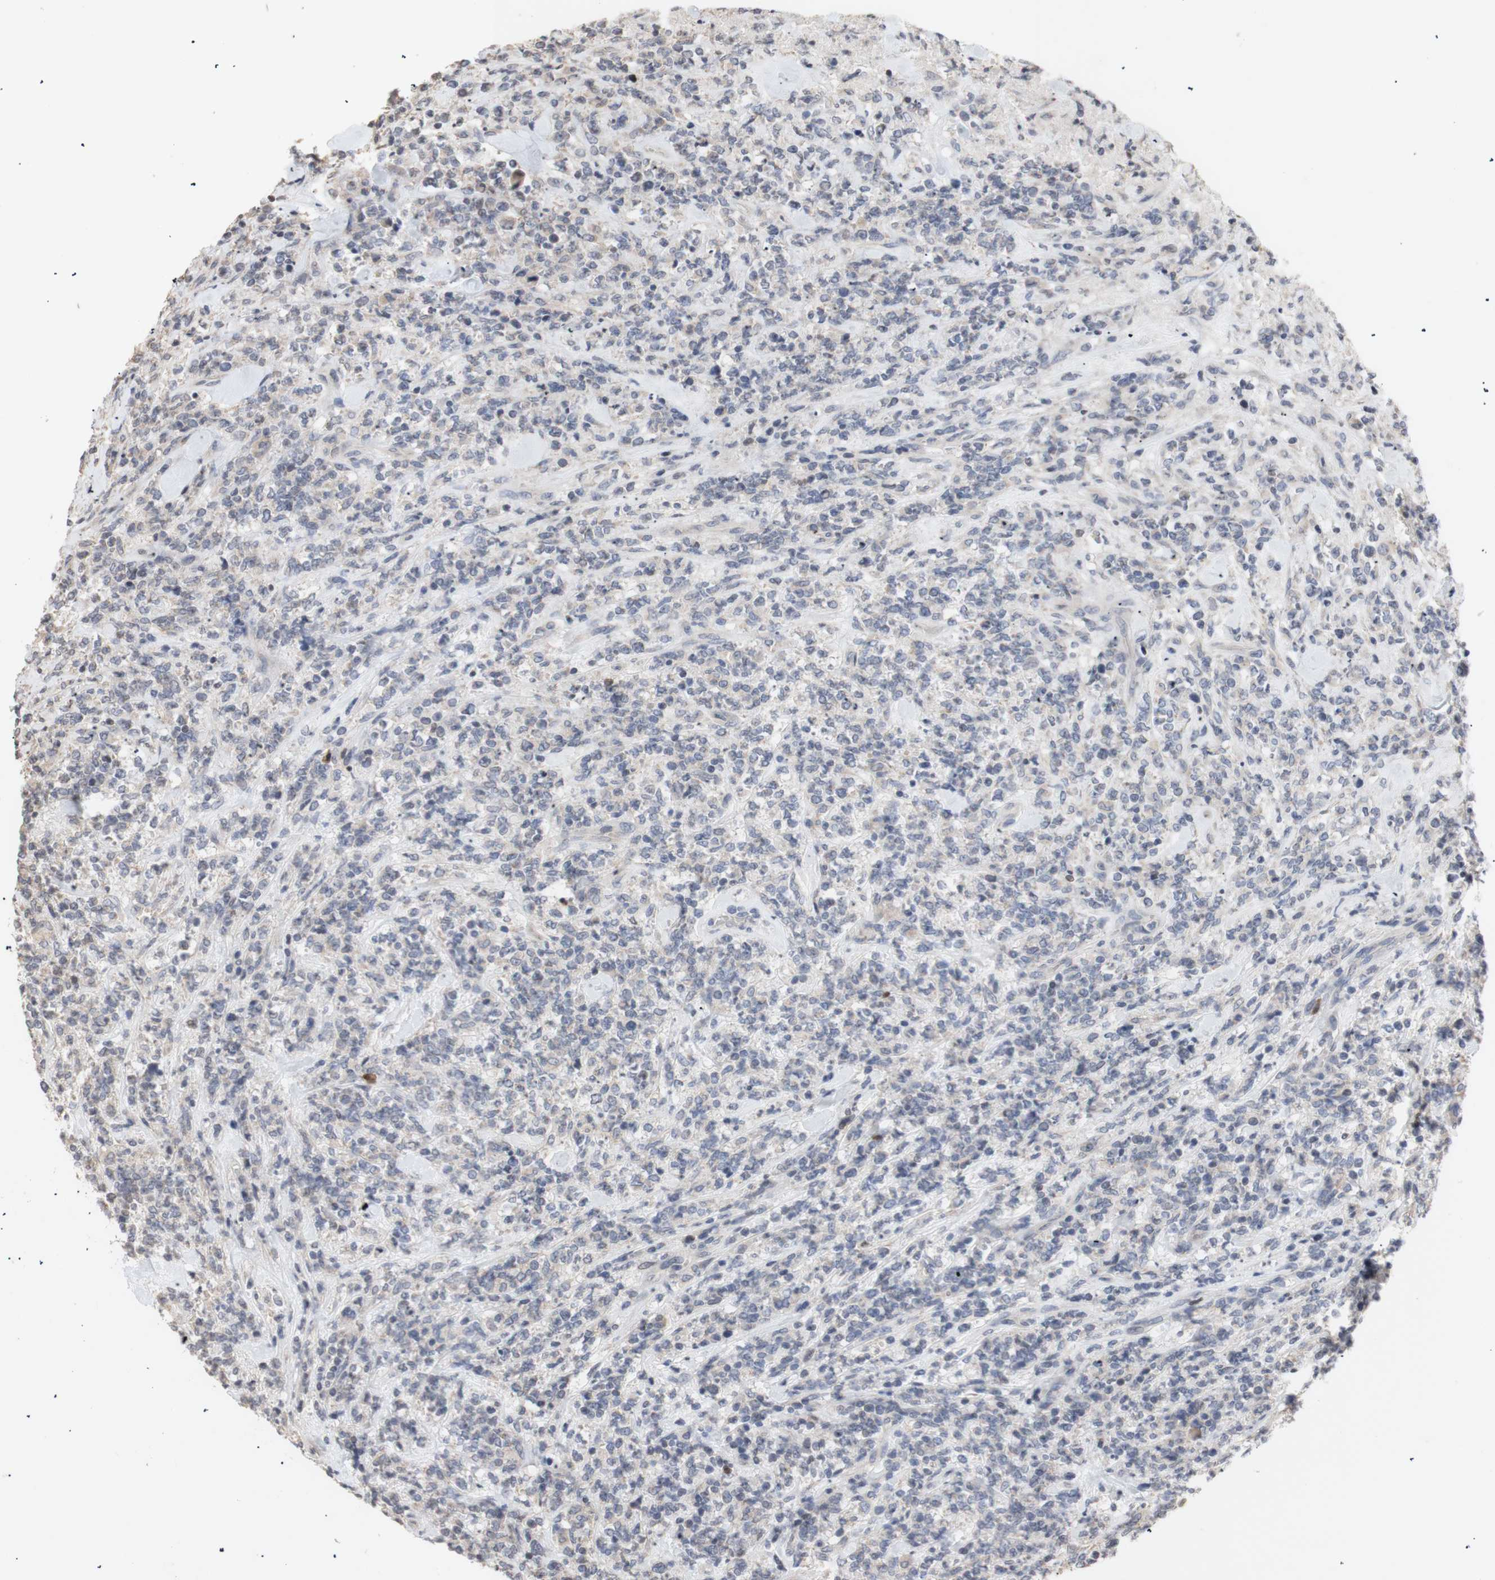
{"staining": {"intensity": "negative", "quantity": "none", "location": "none"}, "tissue": "lymphoma", "cell_type": "Tumor cells", "image_type": "cancer", "snomed": [{"axis": "morphology", "description": "Malignant lymphoma, non-Hodgkin's type, High grade"}, {"axis": "topography", "description": "Soft tissue"}], "caption": "Lymphoma was stained to show a protein in brown. There is no significant expression in tumor cells.", "gene": "FOSB", "patient": {"sex": "male", "age": 18}}